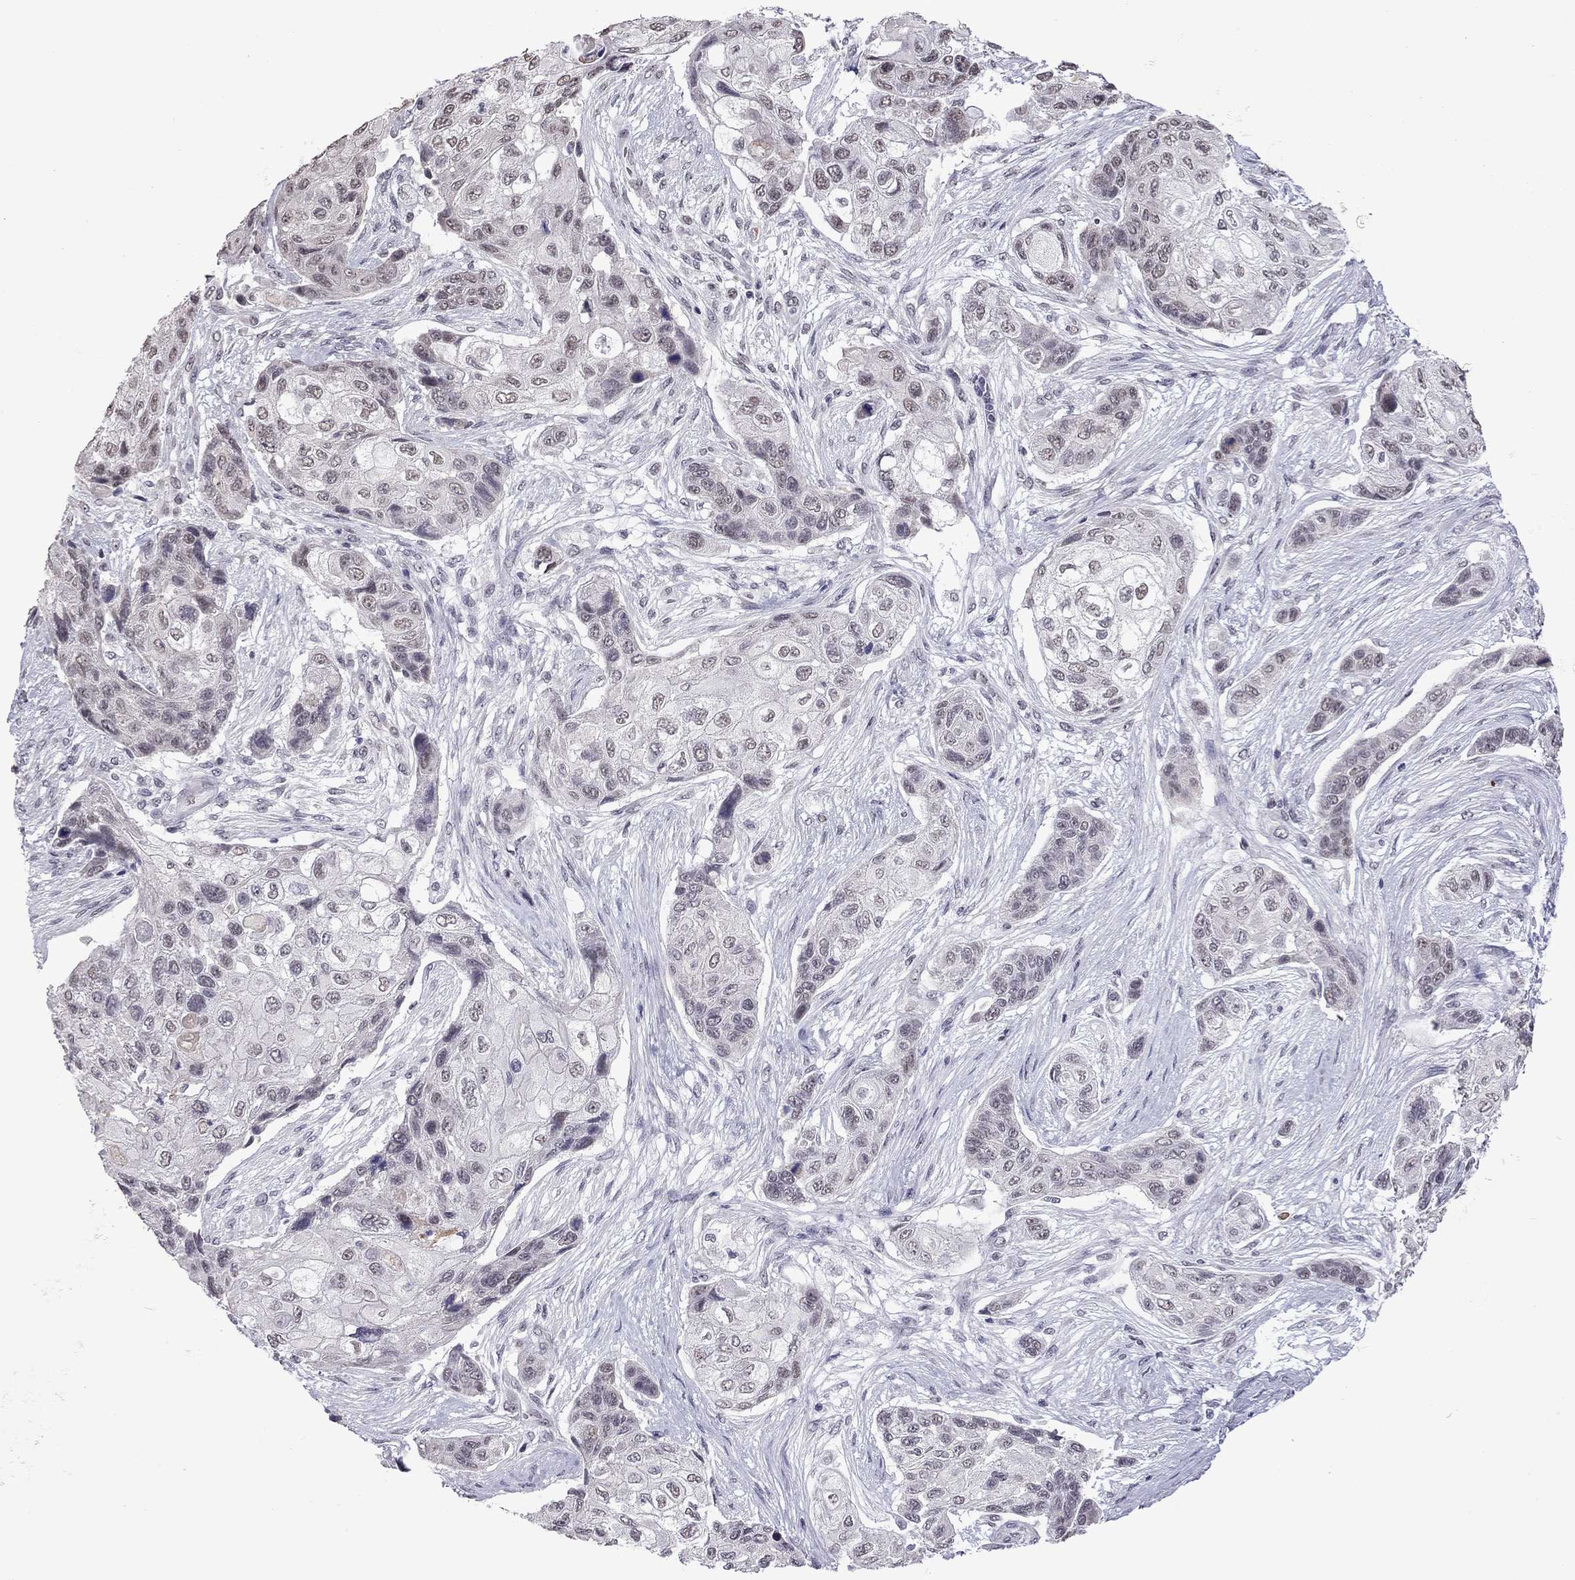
{"staining": {"intensity": "weak", "quantity": "25%-75%", "location": "nuclear"}, "tissue": "lung cancer", "cell_type": "Tumor cells", "image_type": "cancer", "snomed": [{"axis": "morphology", "description": "Squamous cell carcinoma, NOS"}, {"axis": "topography", "description": "Lung"}], "caption": "Lung squamous cell carcinoma was stained to show a protein in brown. There is low levels of weak nuclear staining in approximately 25%-75% of tumor cells.", "gene": "PPP1R3A", "patient": {"sex": "male", "age": 69}}